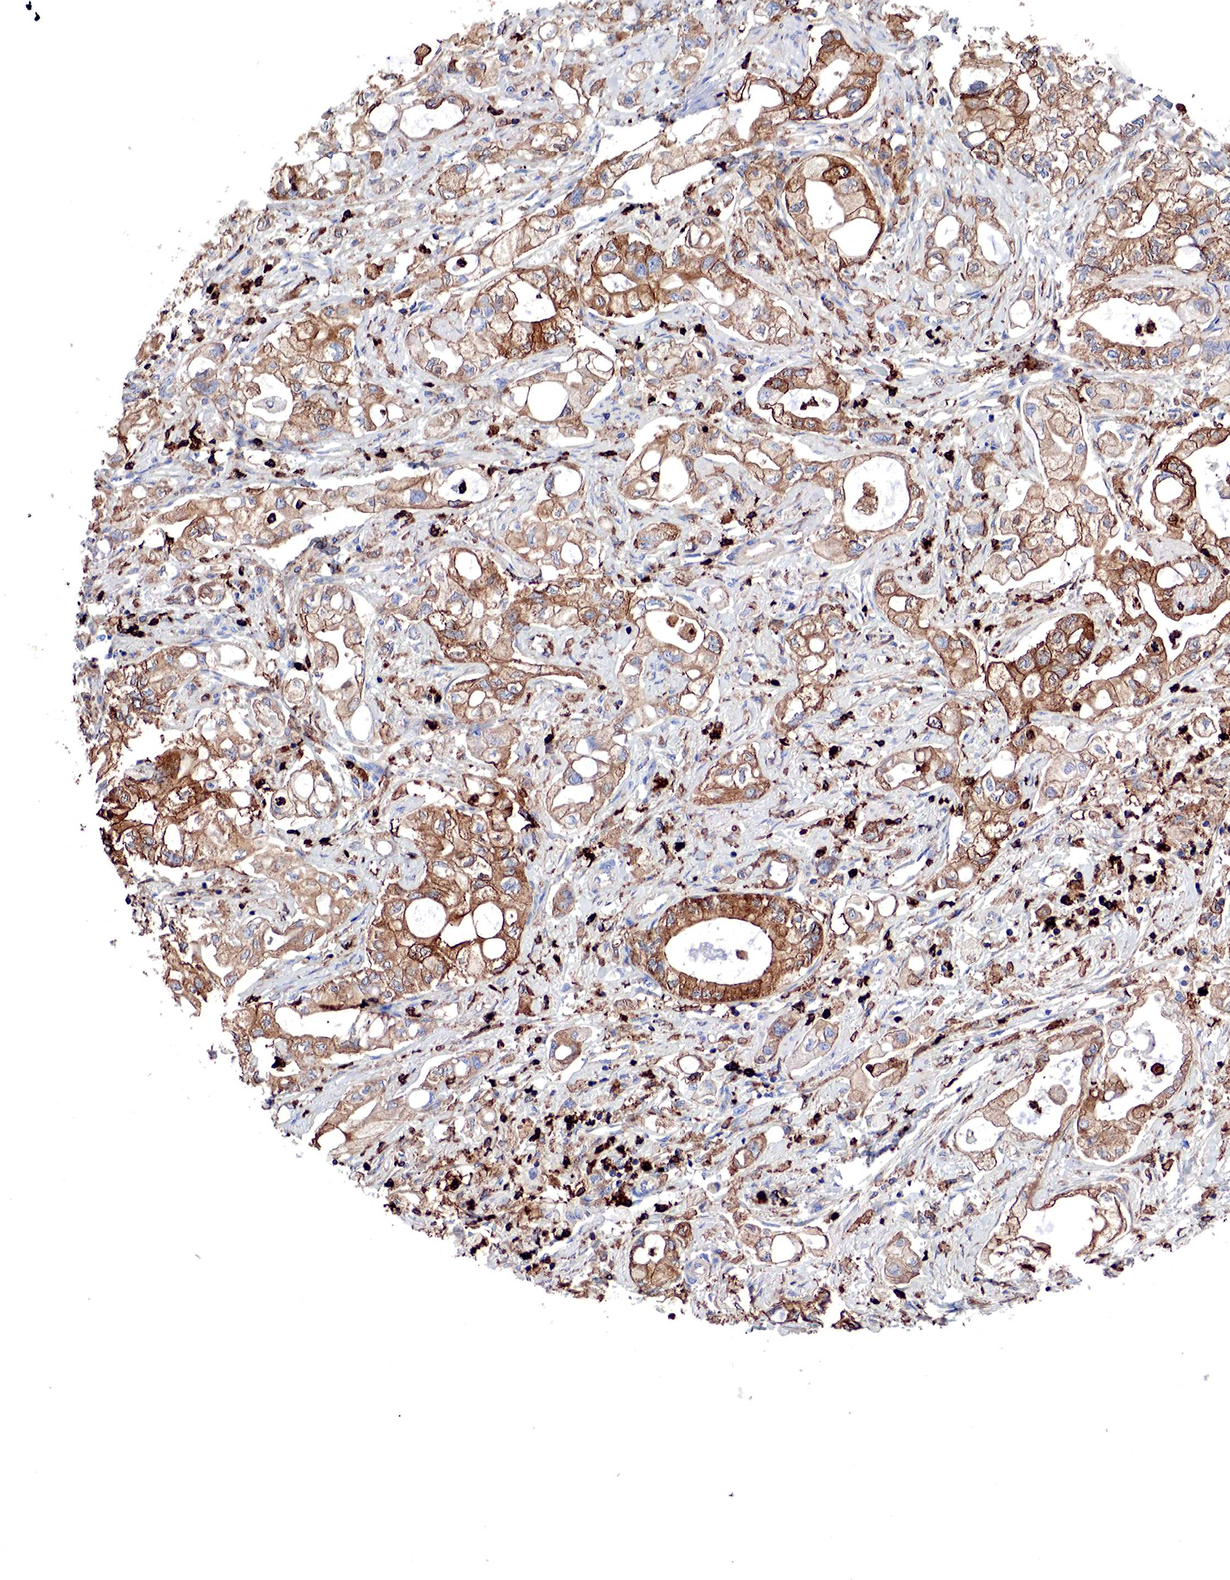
{"staining": {"intensity": "moderate", "quantity": "25%-75%", "location": "cytoplasmic/membranous"}, "tissue": "pancreatic cancer", "cell_type": "Tumor cells", "image_type": "cancer", "snomed": [{"axis": "morphology", "description": "Adenocarcinoma, NOS"}, {"axis": "topography", "description": "Pancreas"}], "caption": "An image of pancreatic cancer stained for a protein shows moderate cytoplasmic/membranous brown staining in tumor cells.", "gene": "G6PD", "patient": {"sex": "male", "age": 79}}